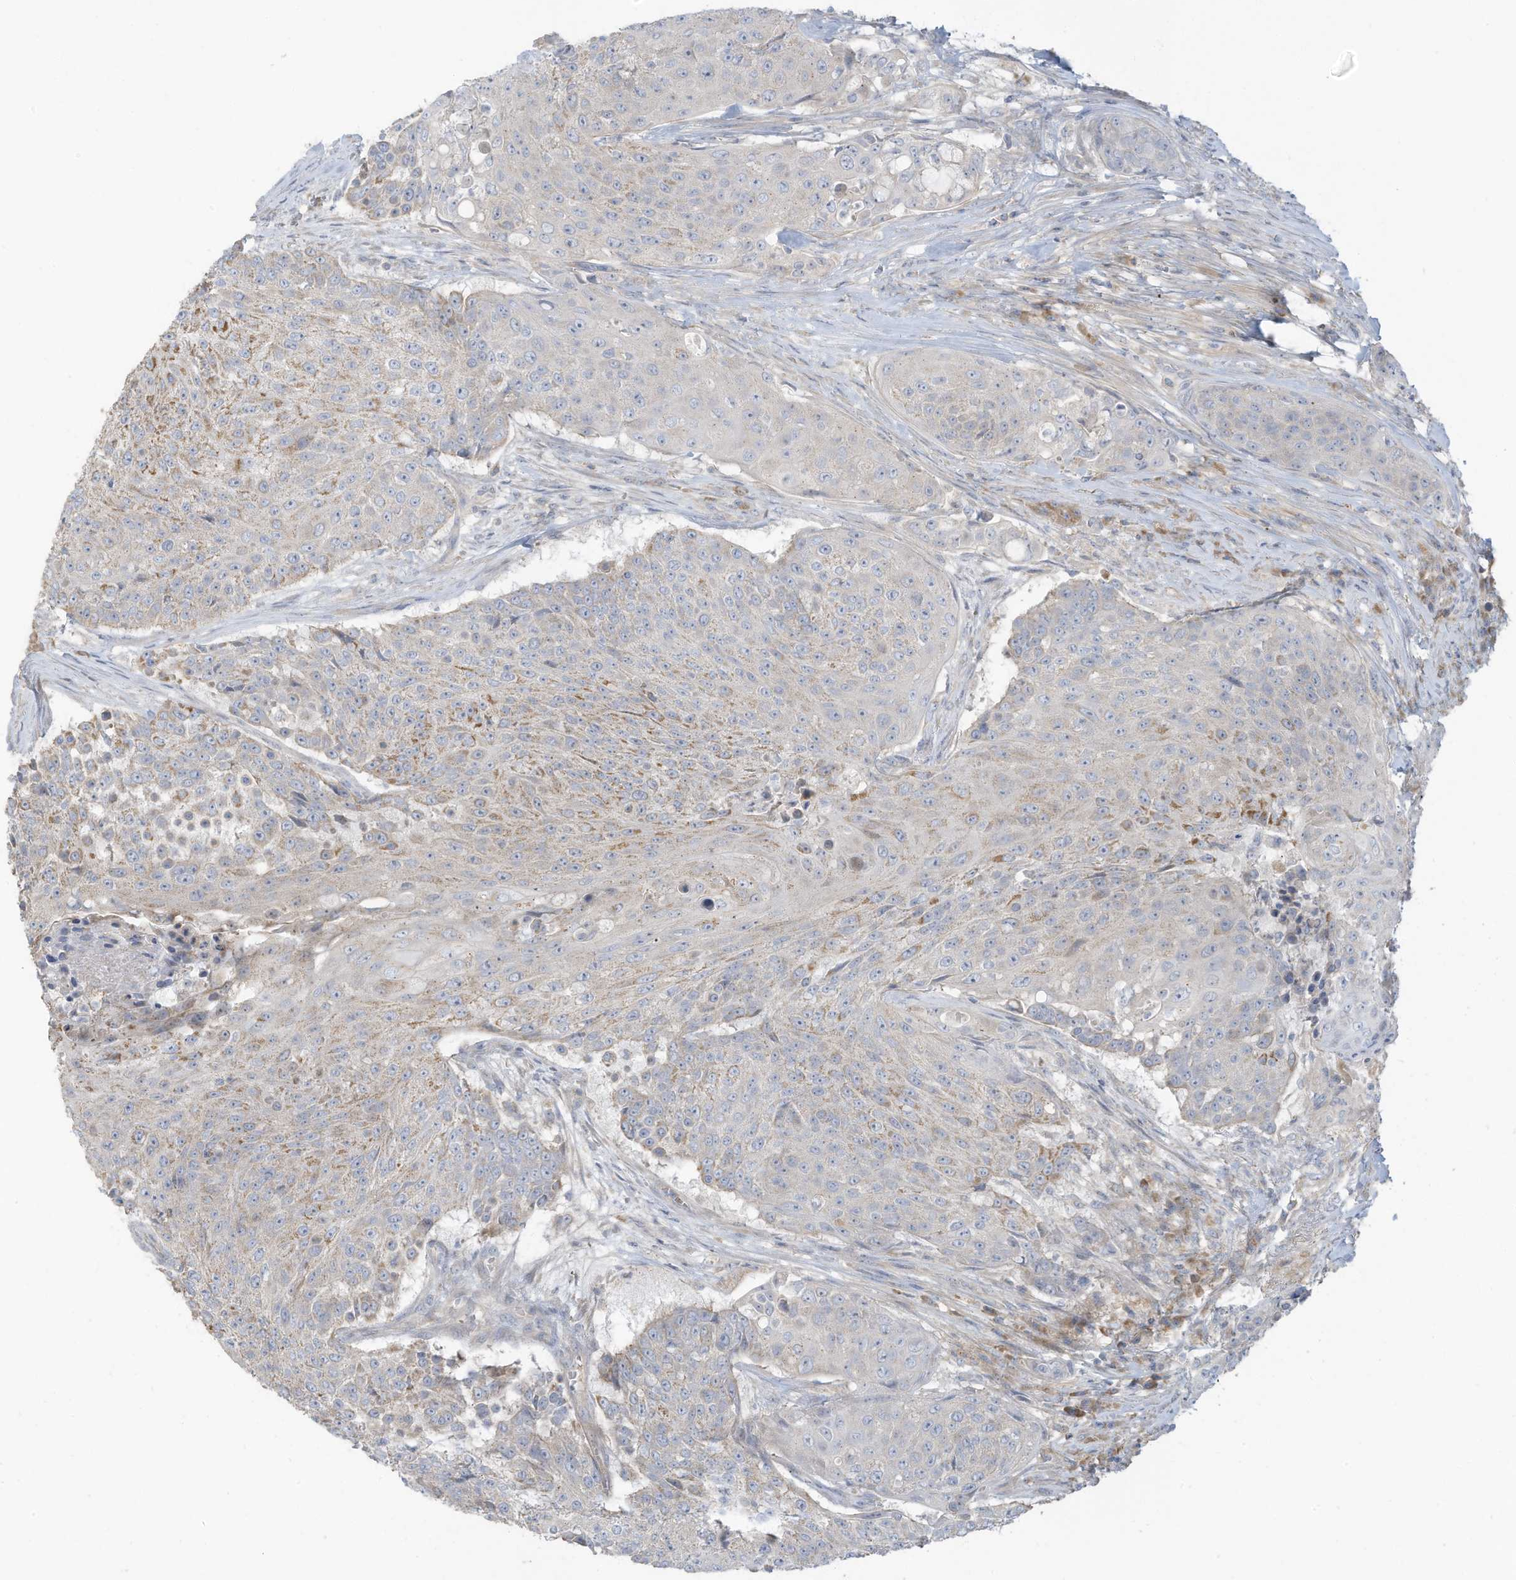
{"staining": {"intensity": "moderate", "quantity": "<25%", "location": "cytoplasmic/membranous"}, "tissue": "urothelial cancer", "cell_type": "Tumor cells", "image_type": "cancer", "snomed": [{"axis": "morphology", "description": "Urothelial carcinoma, High grade"}, {"axis": "topography", "description": "Urinary bladder"}], "caption": "IHC image of human high-grade urothelial carcinoma stained for a protein (brown), which reveals low levels of moderate cytoplasmic/membranous expression in approximately <25% of tumor cells.", "gene": "GTPBP2", "patient": {"sex": "female", "age": 63}}